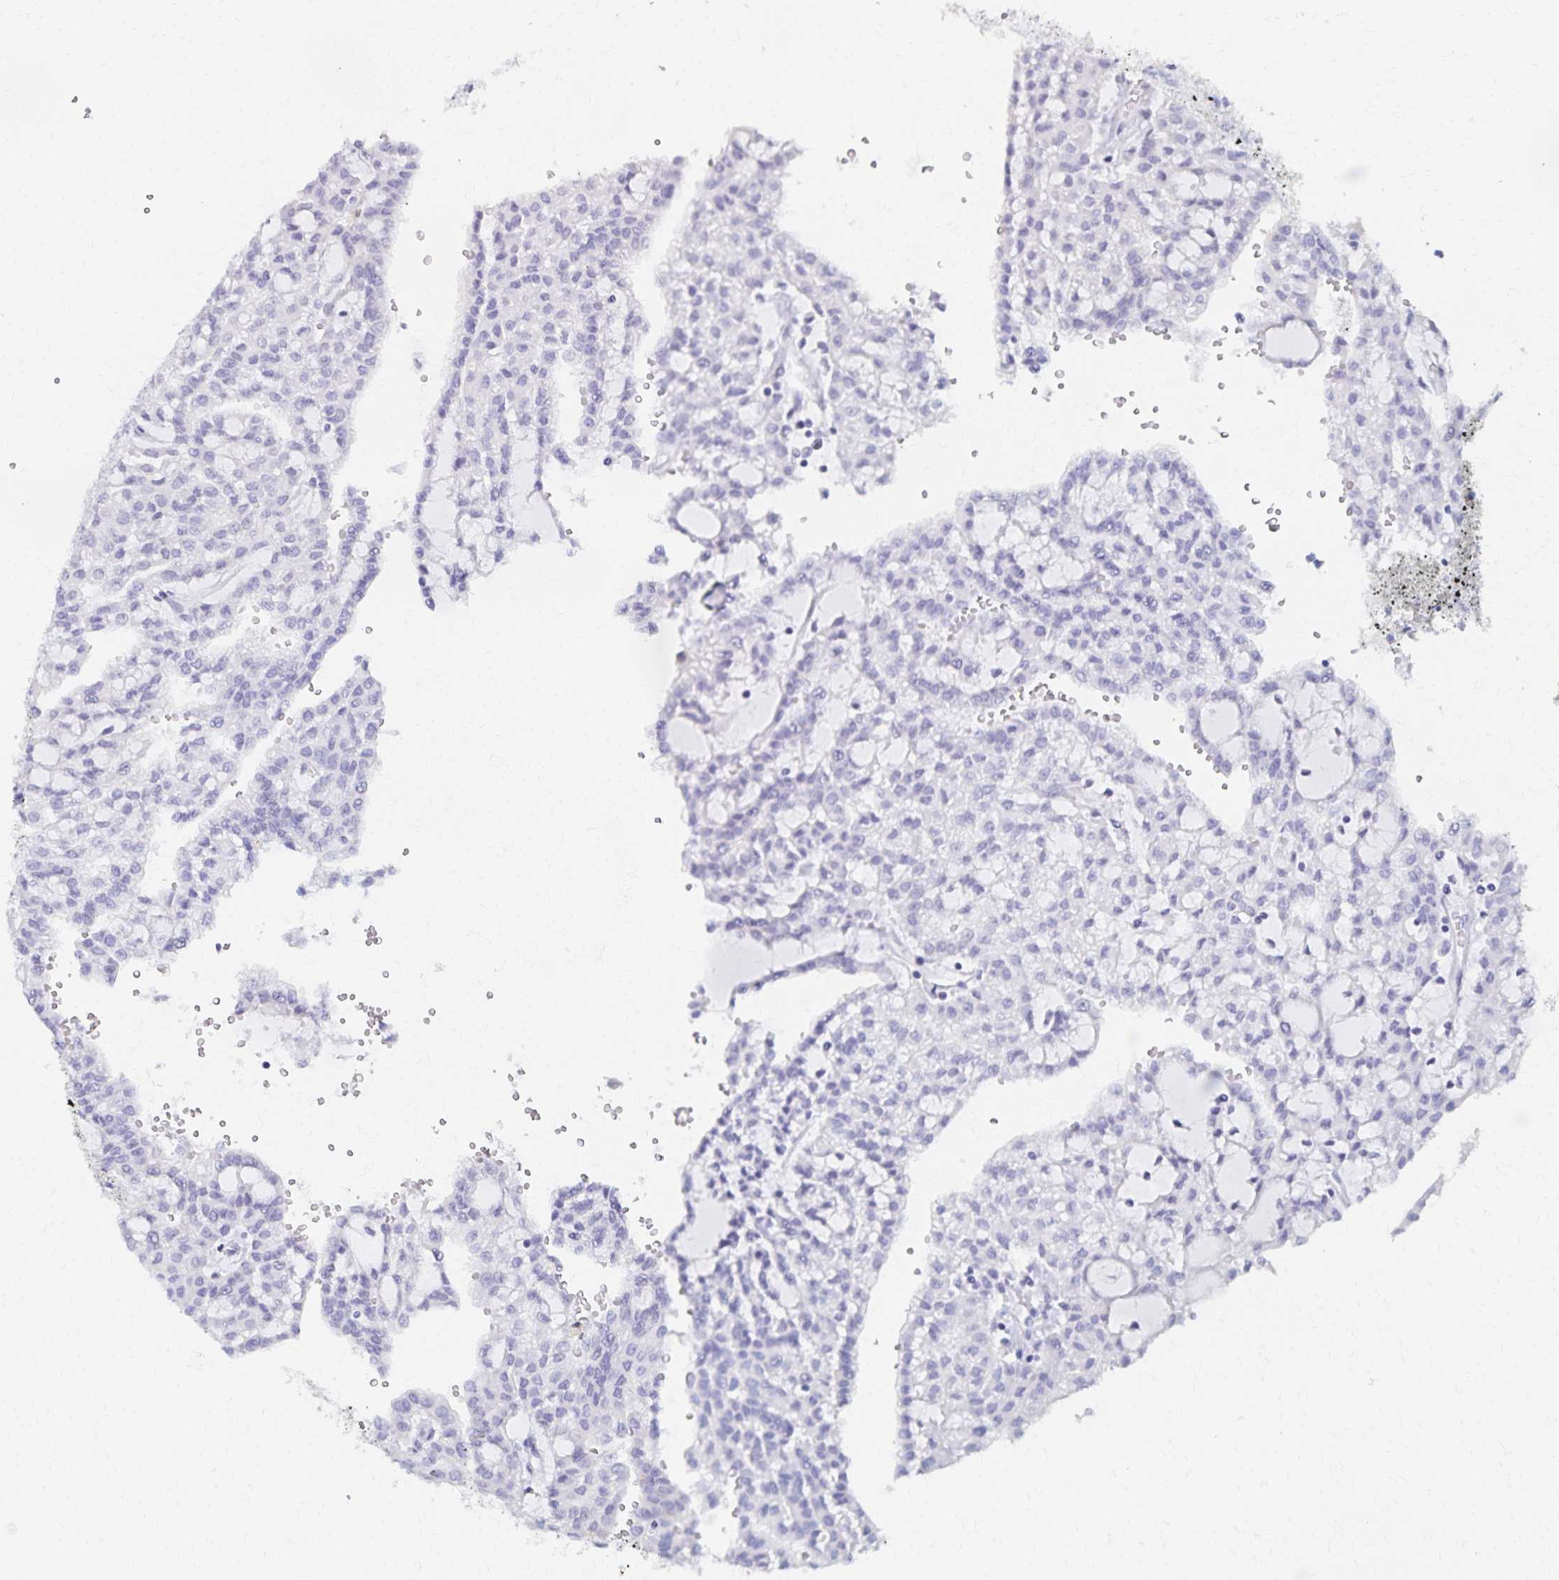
{"staining": {"intensity": "negative", "quantity": "none", "location": "none"}, "tissue": "renal cancer", "cell_type": "Tumor cells", "image_type": "cancer", "snomed": [{"axis": "morphology", "description": "Adenocarcinoma, NOS"}, {"axis": "topography", "description": "Kidney"}], "caption": "IHC of renal cancer (adenocarcinoma) reveals no staining in tumor cells.", "gene": "C2orf50", "patient": {"sex": "male", "age": 63}}